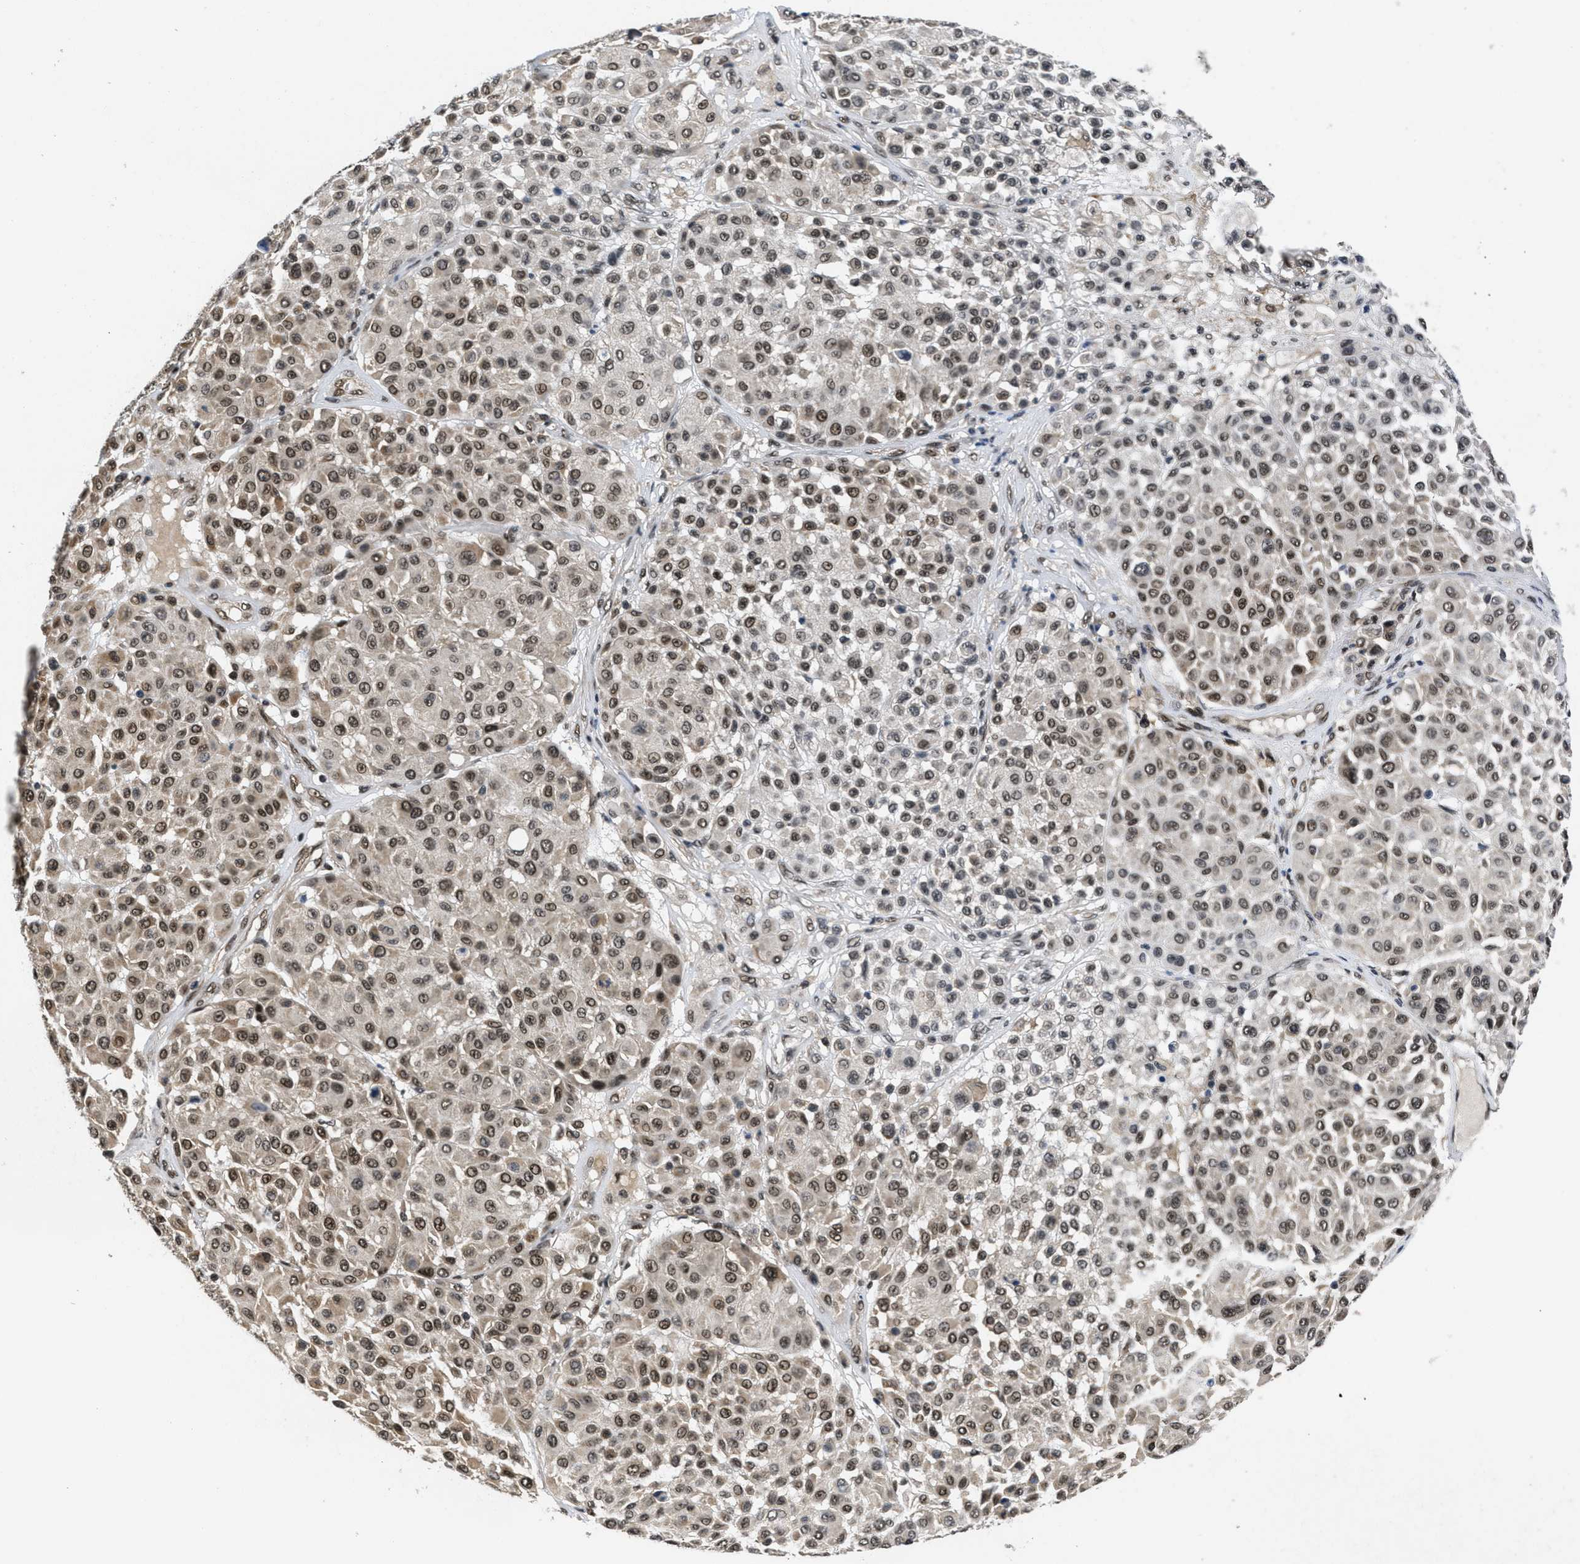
{"staining": {"intensity": "strong", "quantity": ">75%", "location": "cytoplasmic/membranous,nuclear"}, "tissue": "melanoma", "cell_type": "Tumor cells", "image_type": "cancer", "snomed": [{"axis": "morphology", "description": "Malignant melanoma, Metastatic site"}, {"axis": "topography", "description": "Soft tissue"}], "caption": "Human malignant melanoma (metastatic site) stained with a brown dye reveals strong cytoplasmic/membranous and nuclear positive expression in approximately >75% of tumor cells.", "gene": "CUL4B", "patient": {"sex": "male", "age": 41}}